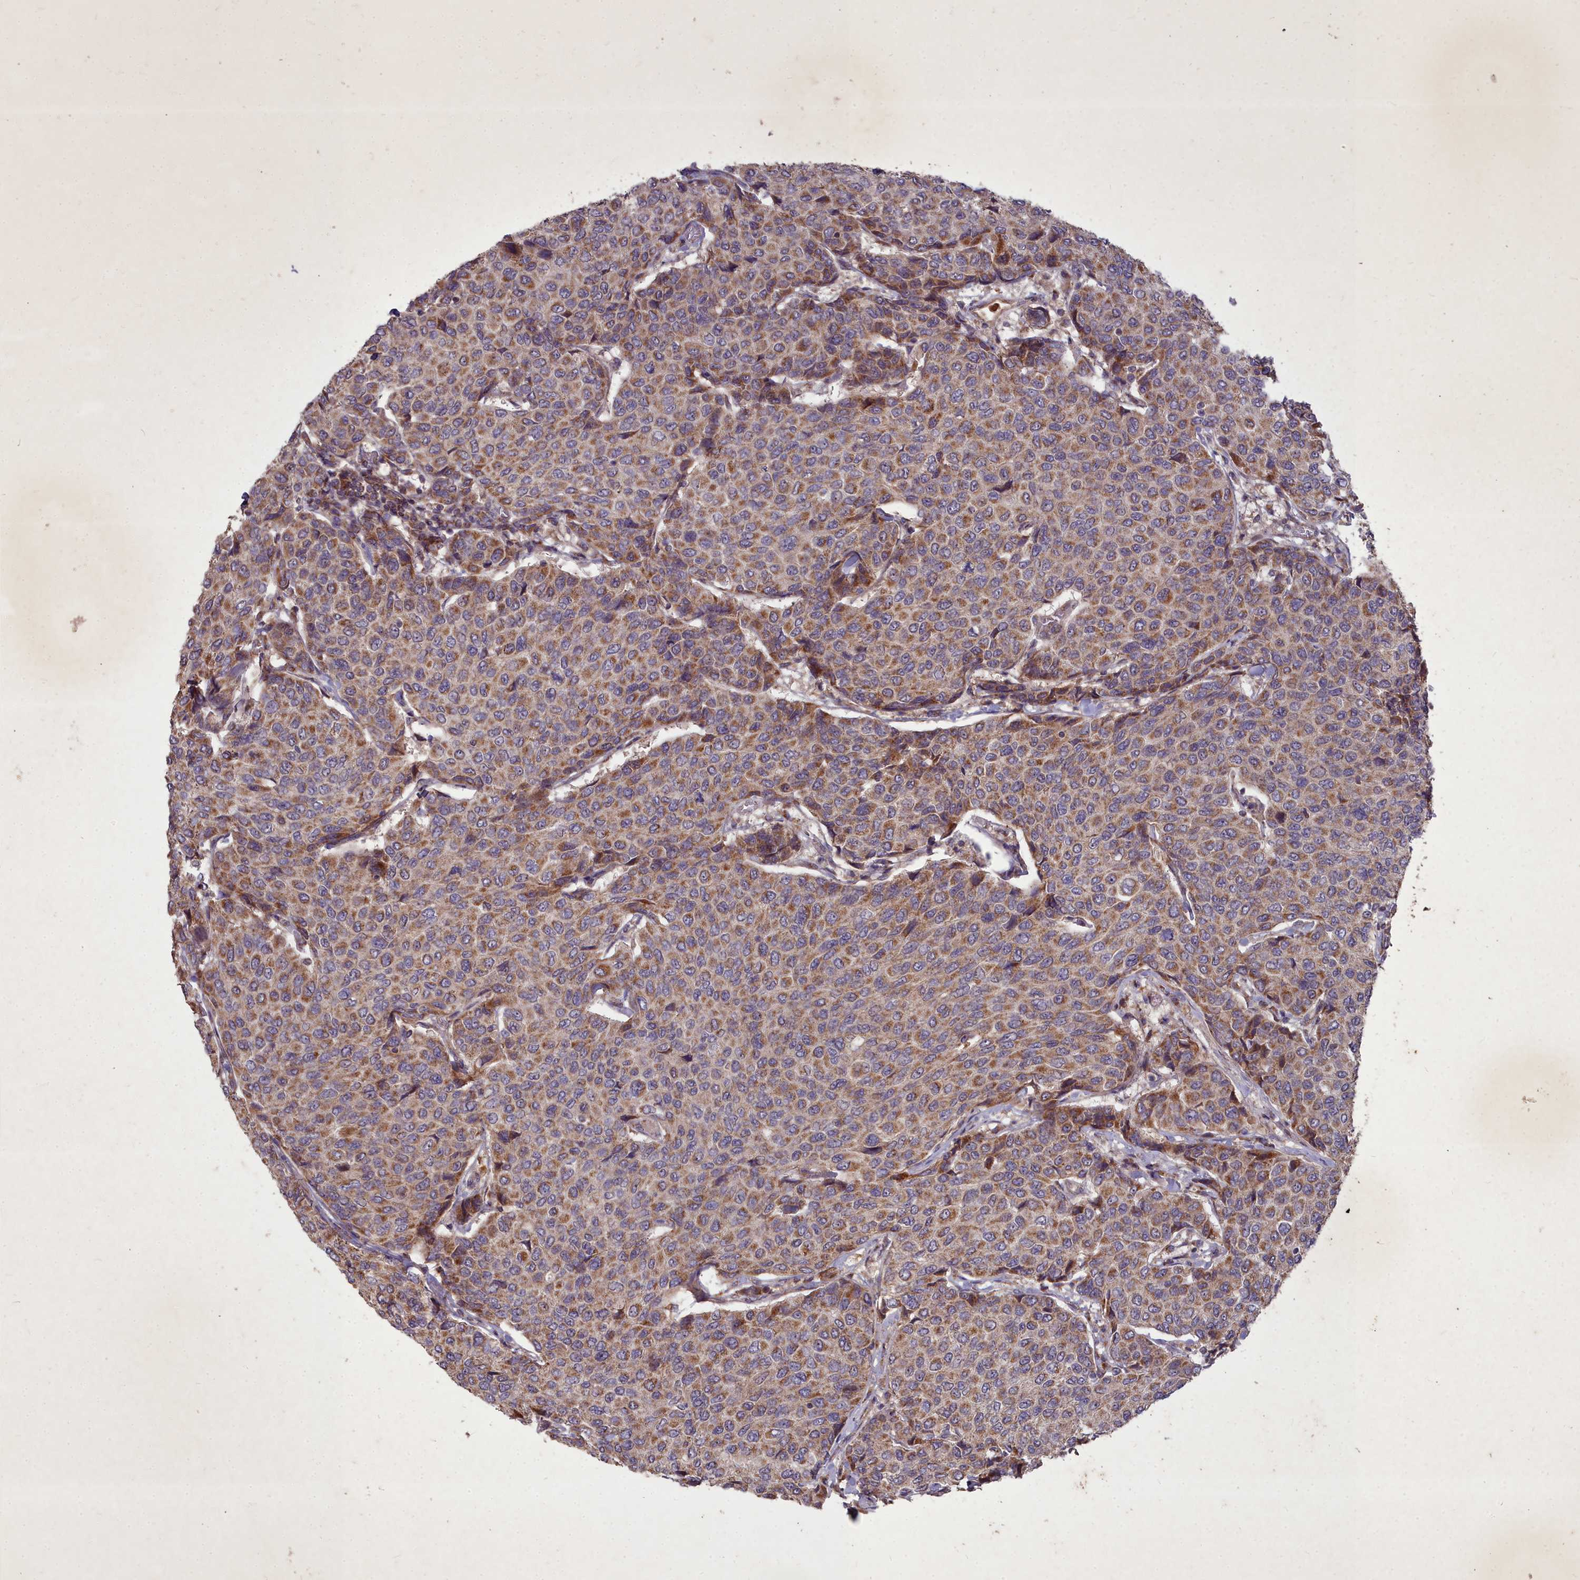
{"staining": {"intensity": "moderate", "quantity": ">75%", "location": "cytoplasmic/membranous"}, "tissue": "breast cancer", "cell_type": "Tumor cells", "image_type": "cancer", "snomed": [{"axis": "morphology", "description": "Duct carcinoma"}, {"axis": "topography", "description": "Breast"}], "caption": "Invasive ductal carcinoma (breast) stained with DAB (3,3'-diaminobenzidine) immunohistochemistry demonstrates medium levels of moderate cytoplasmic/membranous positivity in about >75% of tumor cells.", "gene": "COX11", "patient": {"sex": "female", "age": 55}}